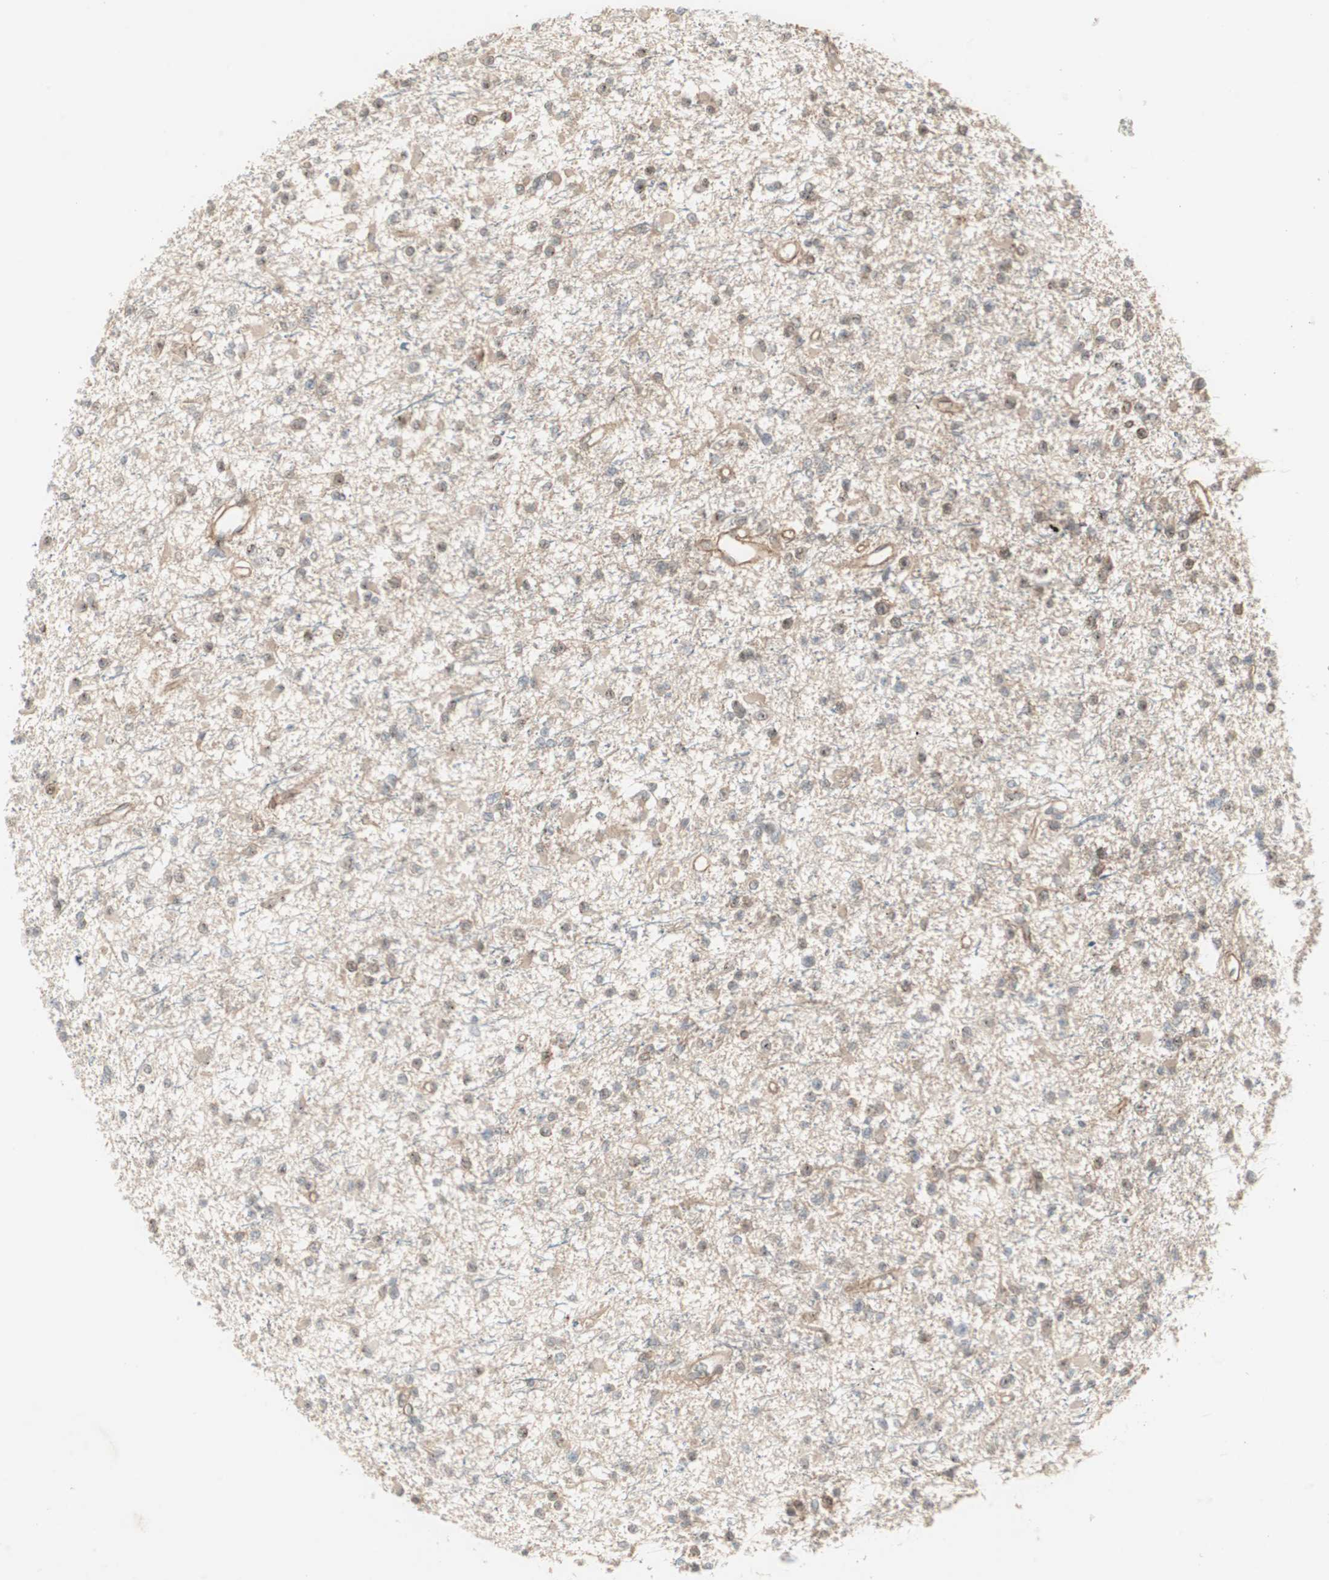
{"staining": {"intensity": "weak", "quantity": ">75%", "location": "cytoplasmic/membranous"}, "tissue": "glioma", "cell_type": "Tumor cells", "image_type": "cancer", "snomed": [{"axis": "morphology", "description": "Glioma, malignant, Low grade"}, {"axis": "topography", "description": "Brain"}], "caption": "Human malignant glioma (low-grade) stained with a brown dye displays weak cytoplasmic/membranous positive staining in approximately >75% of tumor cells.", "gene": "PFDN1", "patient": {"sex": "female", "age": 22}}